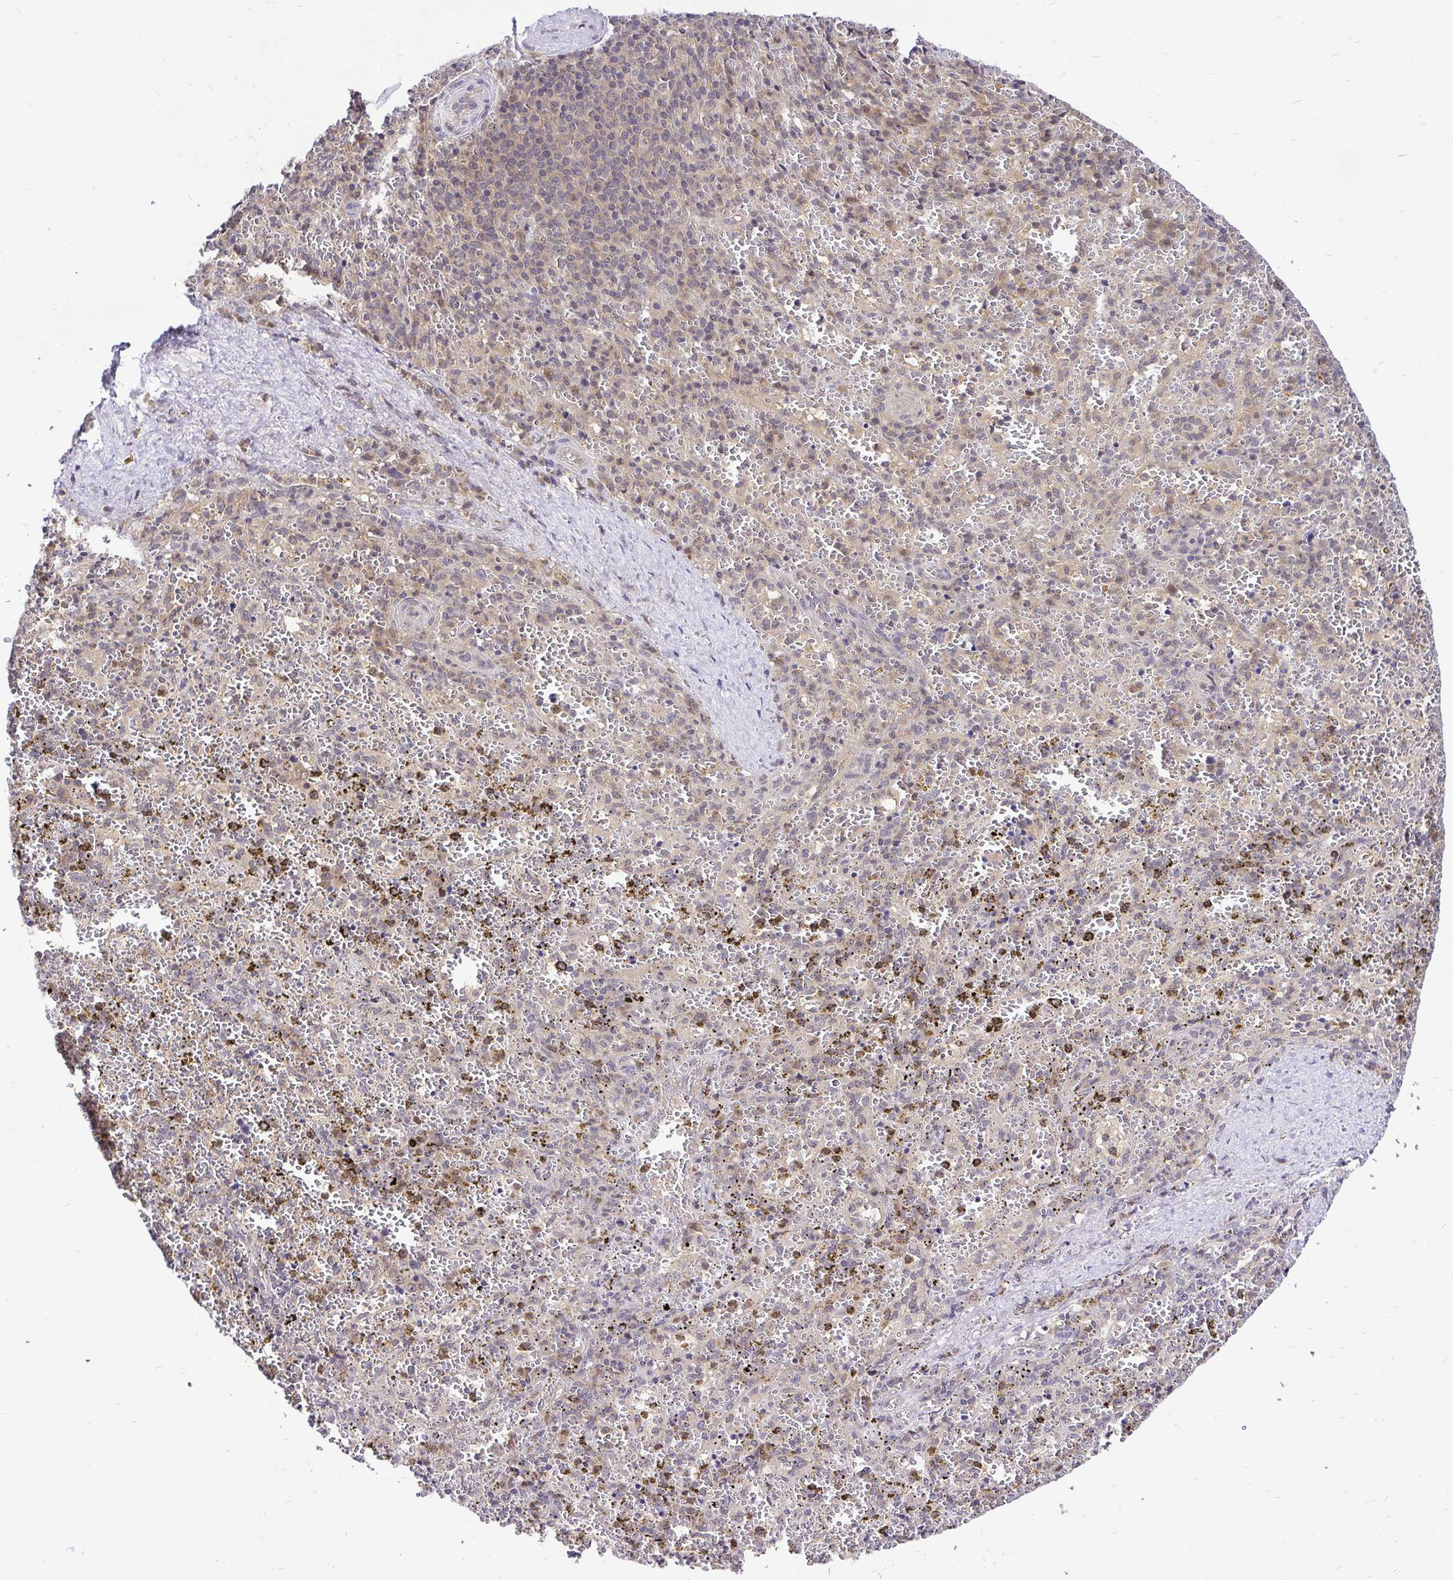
{"staining": {"intensity": "weak", "quantity": "<25%", "location": "nuclear"}, "tissue": "spleen", "cell_type": "Cells in red pulp", "image_type": "normal", "snomed": [{"axis": "morphology", "description": "Normal tissue, NOS"}, {"axis": "topography", "description": "Spleen"}], "caption": "IHC photomicrograph of normal spleen: human spleen stained with DAB displays no significant protein expression in cells in red pulp.", "gene": "UBE2M", "patient": {"sex": "female", "age": 50}}